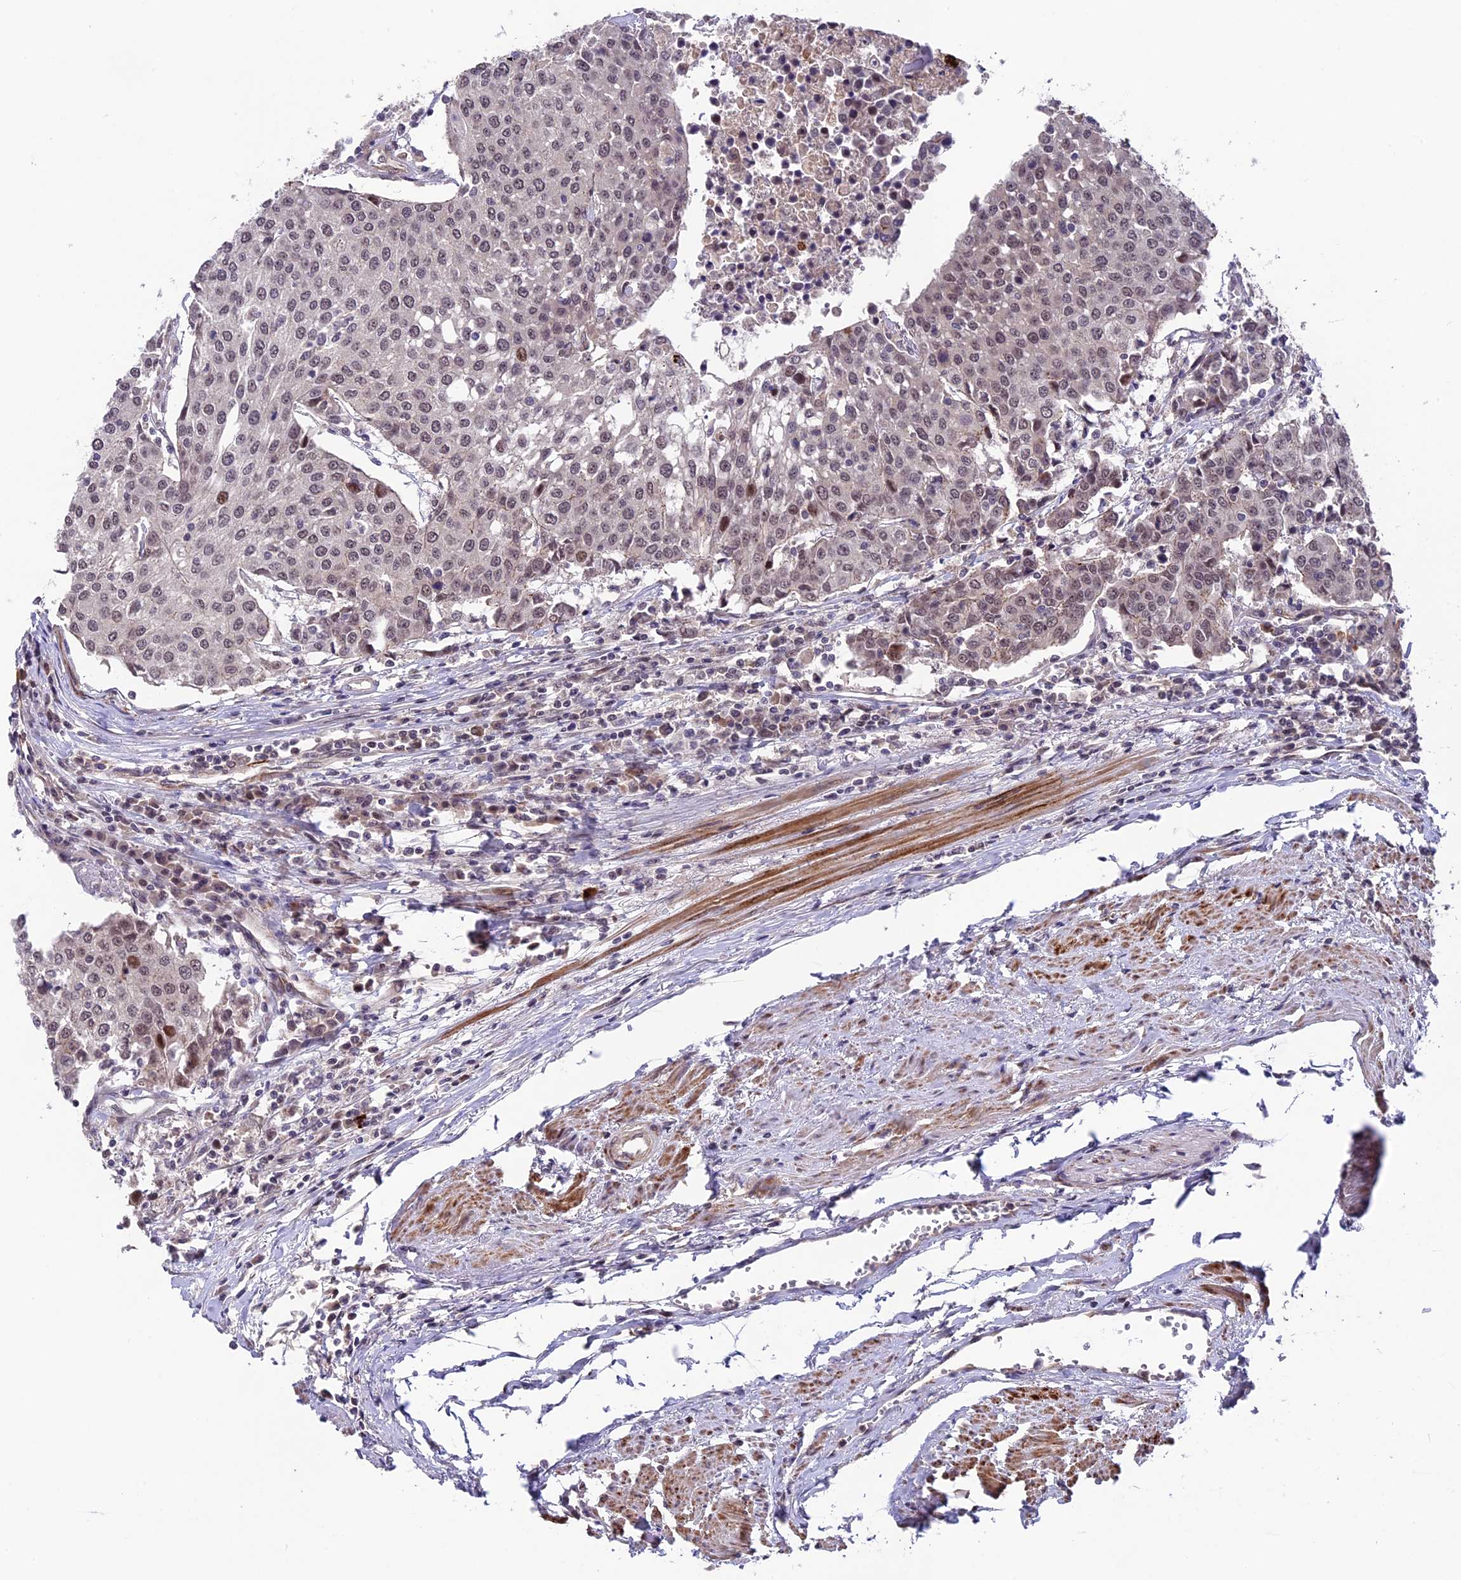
{"staining": {"intensity": "weak", "quantity": "25%-75%", "location": "cytoplasmic/membranous,nuclear"}, "tissue": "urothelial cancer", "cell_type": "Tumor cells", "image_type": "cancer", "snomed": [{"axis": "morphology", "description": "Urothelial carcinoma, High grade"}, {"axis": "topography", "description": "Urinary bladder"}], "caption": "Brown immunohistochemical staining in high-grade urothelial carcinoma reveals weak cytoplasmic/membranous and nuclear staining in about 25%-75% of tumor cells.", "gene": "SIPA1L3", "patient": {"sex": "female", "age": 85}}